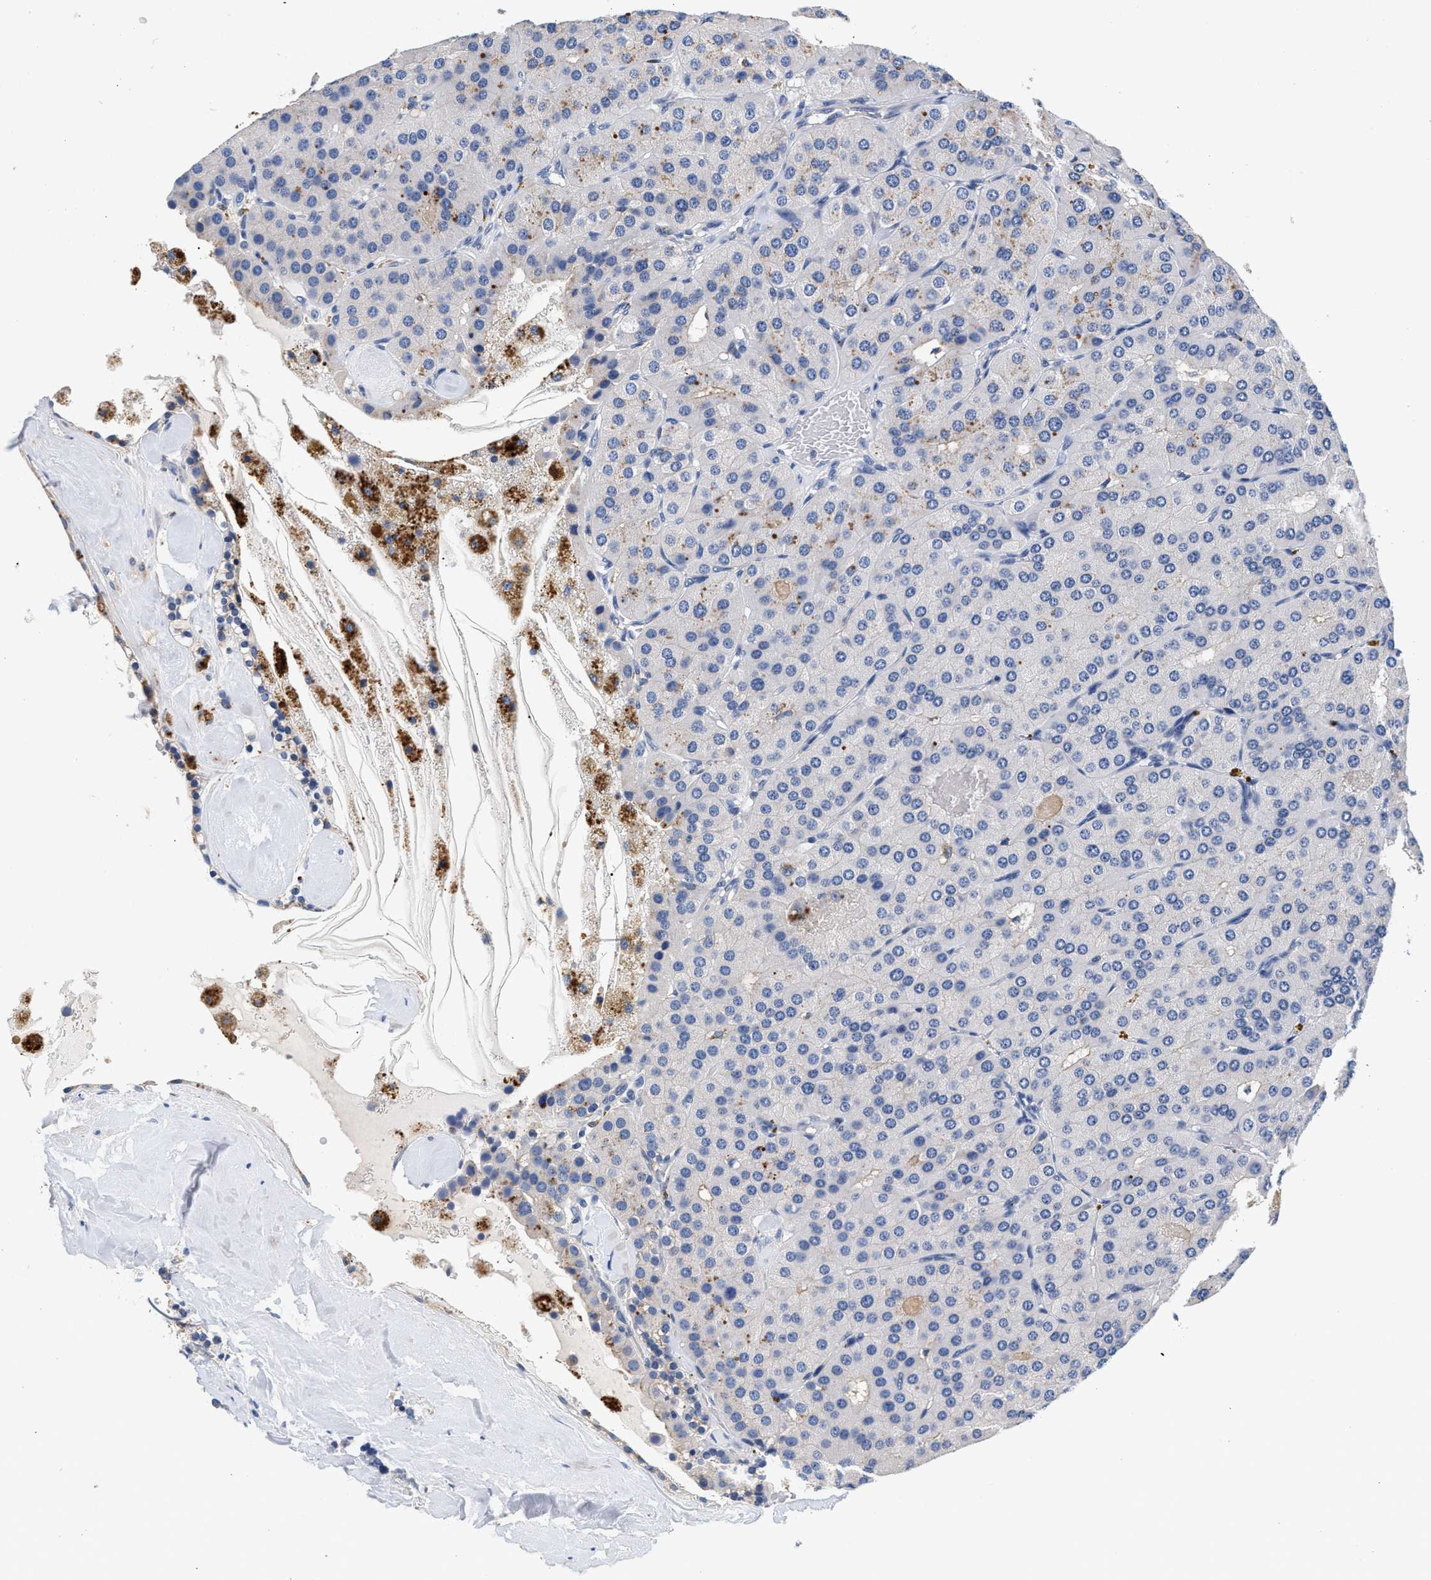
{"staining": {"intensity": "negative", "quantity": "none", "location": "none"}, "tissue": "parathyroid gland", "cell_type": "Glandular cells", "image_type": "normal", "snomed": [{"axis": "morphology", "description": "Normal tissue, NOS"}, {"axis": "morphology", "description": "Adenoma, NOS"}, {"axis": "topography", "description": "Parathyroid gland"}], "caption": "Parathyroid gland stained for a protein using IHC demonstrates no expression glandular cells.", "gene": "GNAI3", "patient": {"sex": "female", "age": 86}}